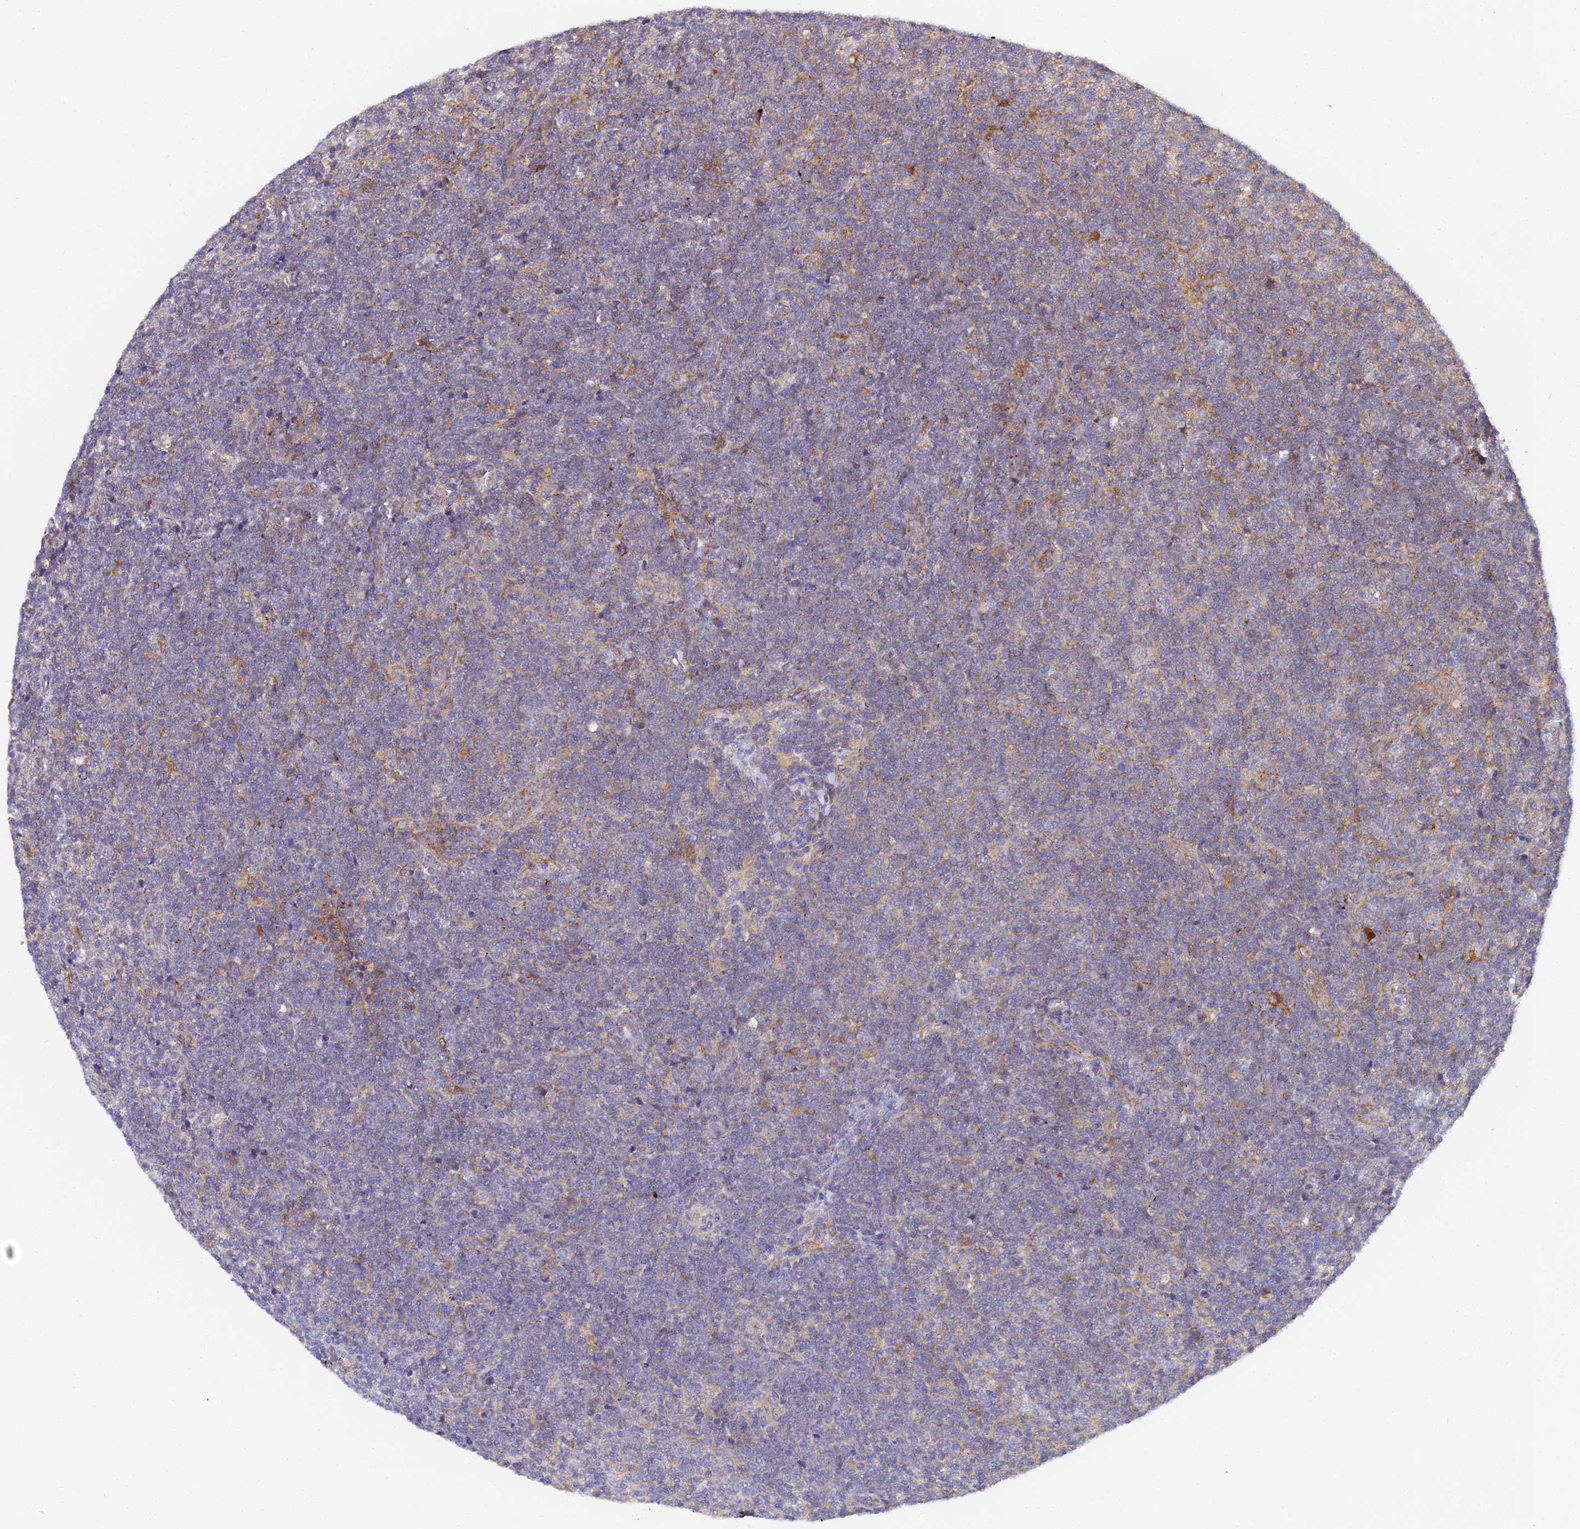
{"staining": {"intensity": "weak", "quantity": "25%-75%", "location": "cytoplasmic/membranous"}, "tissue": "lymphoma", "cell_type": "Tumor cells", "image_type": "cancer", "snomed": [{"axis": "morphology", "description": "Malignant lymphoma, non-Hodgkin's type, Low grade"}, {"axis": "topography", "description": "Lymph node"}], "caption": "Weak cytoplasmic/membranous staining is identified in about 25%-75% of tumor cells in lymphoma.", "gene": "ZBED8", "patient": {"sex": "male", "age": 66}}